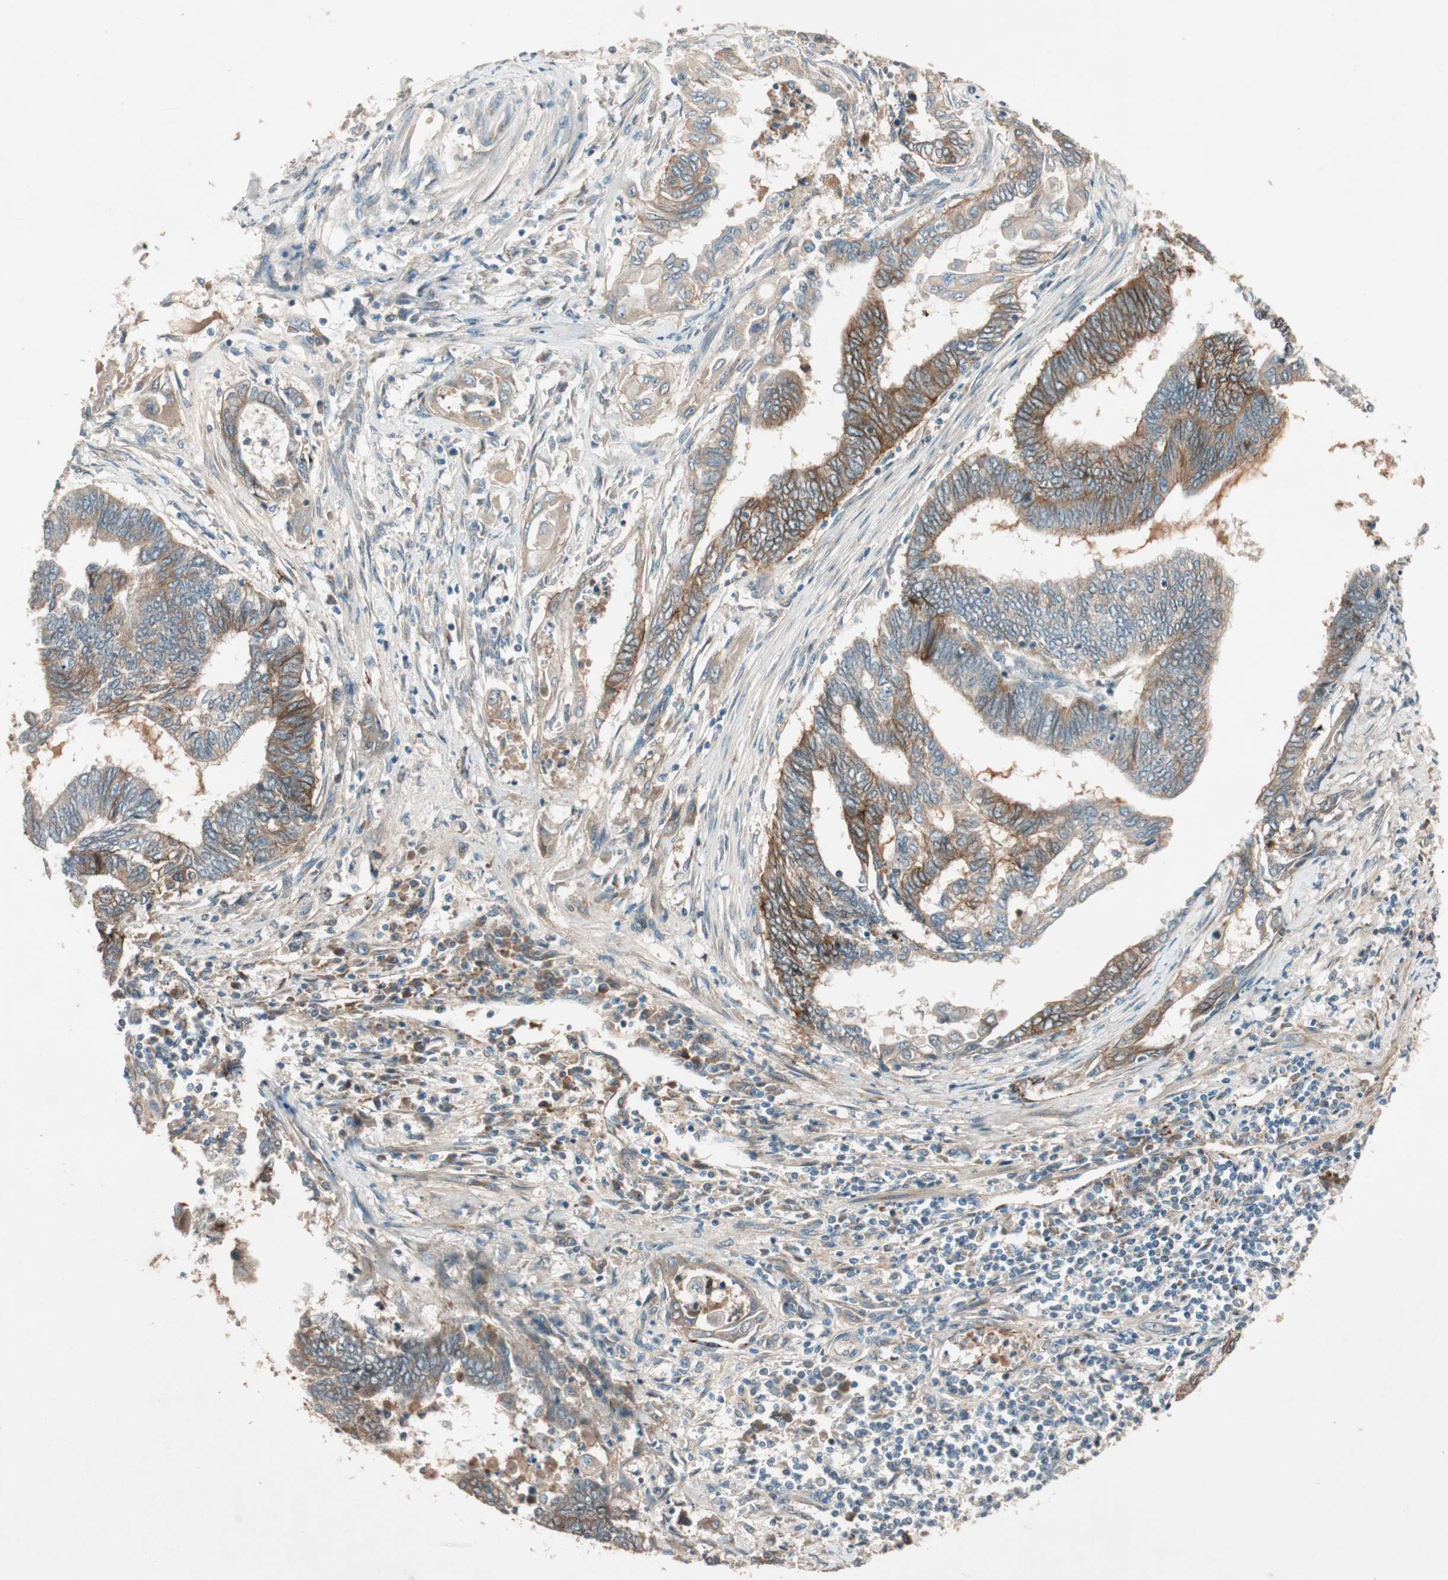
{"staining": {"intensity": "strong", "quantity": "25%-75%", "location": "cytoplasmic/membranous"}, "tissue": "endometrial cancer", "cell_type": "Tumor cells", "image_type": "cancer", "snomed": [{"axis": "morphology", "description": "Adenocarcinoma, NOS"}, {"axis": "topography", "description": "Uterus"}, {"axis": "topography", "description": "Endometrium"}], "caption": "Endometrial adenocarcinoma stained with a brown dye displays strong cytoplasmic/membranous positive positivity in approximately 25%-75% of tumor cells.", "gene": "EPHA6", "patient": {"sex": "female", "age": 70}}